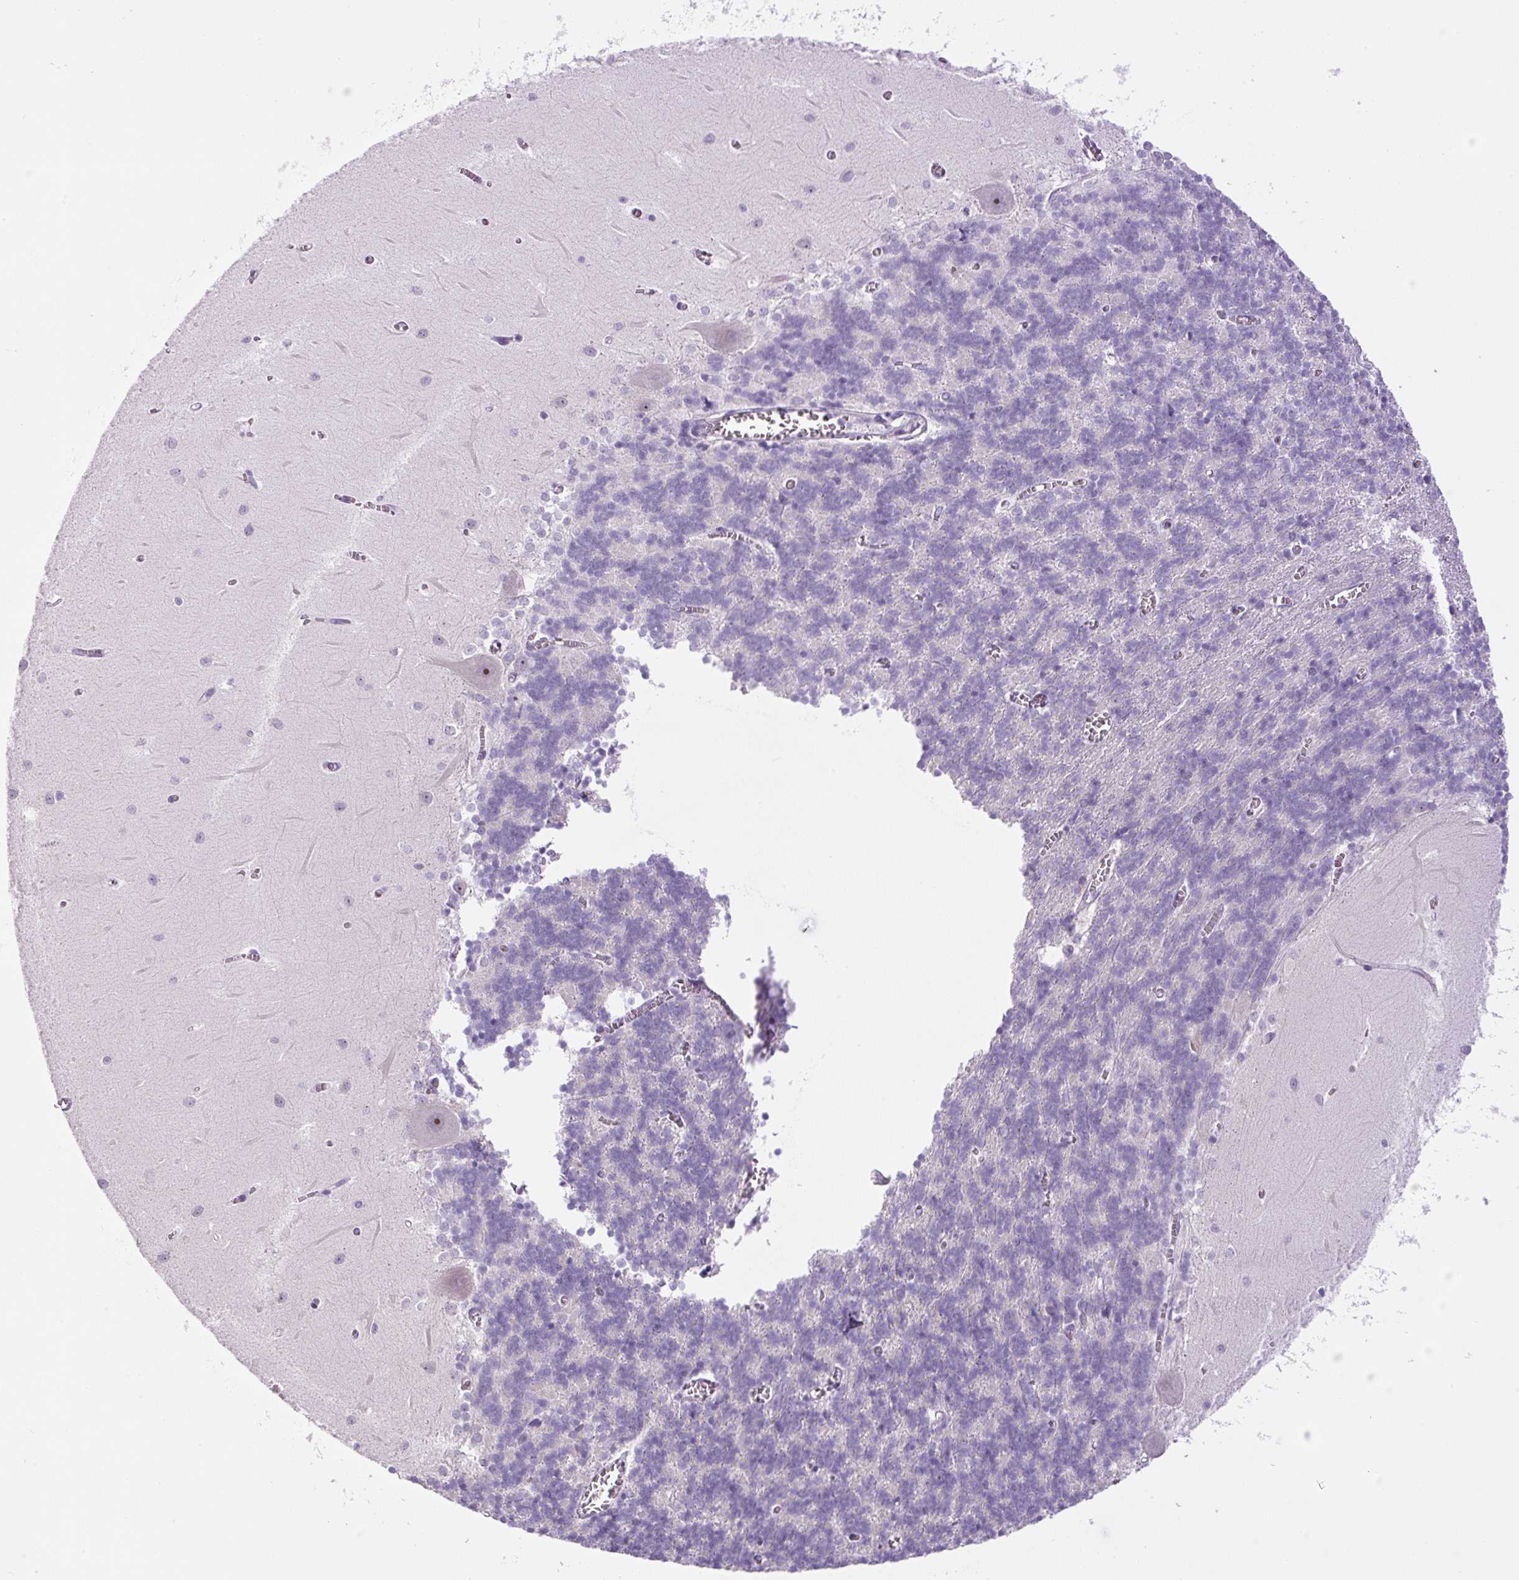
{"staining": {"intensity": "negative", "quantity": "none", "location": "none"}, "tissue": "cerebellum", "cell_type": "Cells in granular layer", "image_type": "normal", "snomed": [{"axis": "morphology", "description": "Normal tissue, NOS"}, {"axis": "topography", "description": "Cerebellum"}], "caption": "Human cerebellum stained for a protein using immunohistochemistry demonstrates no expression in cells in granular layer.", "gene": "TMEM151B", "patient": {"sex": "male", "age": 37}}